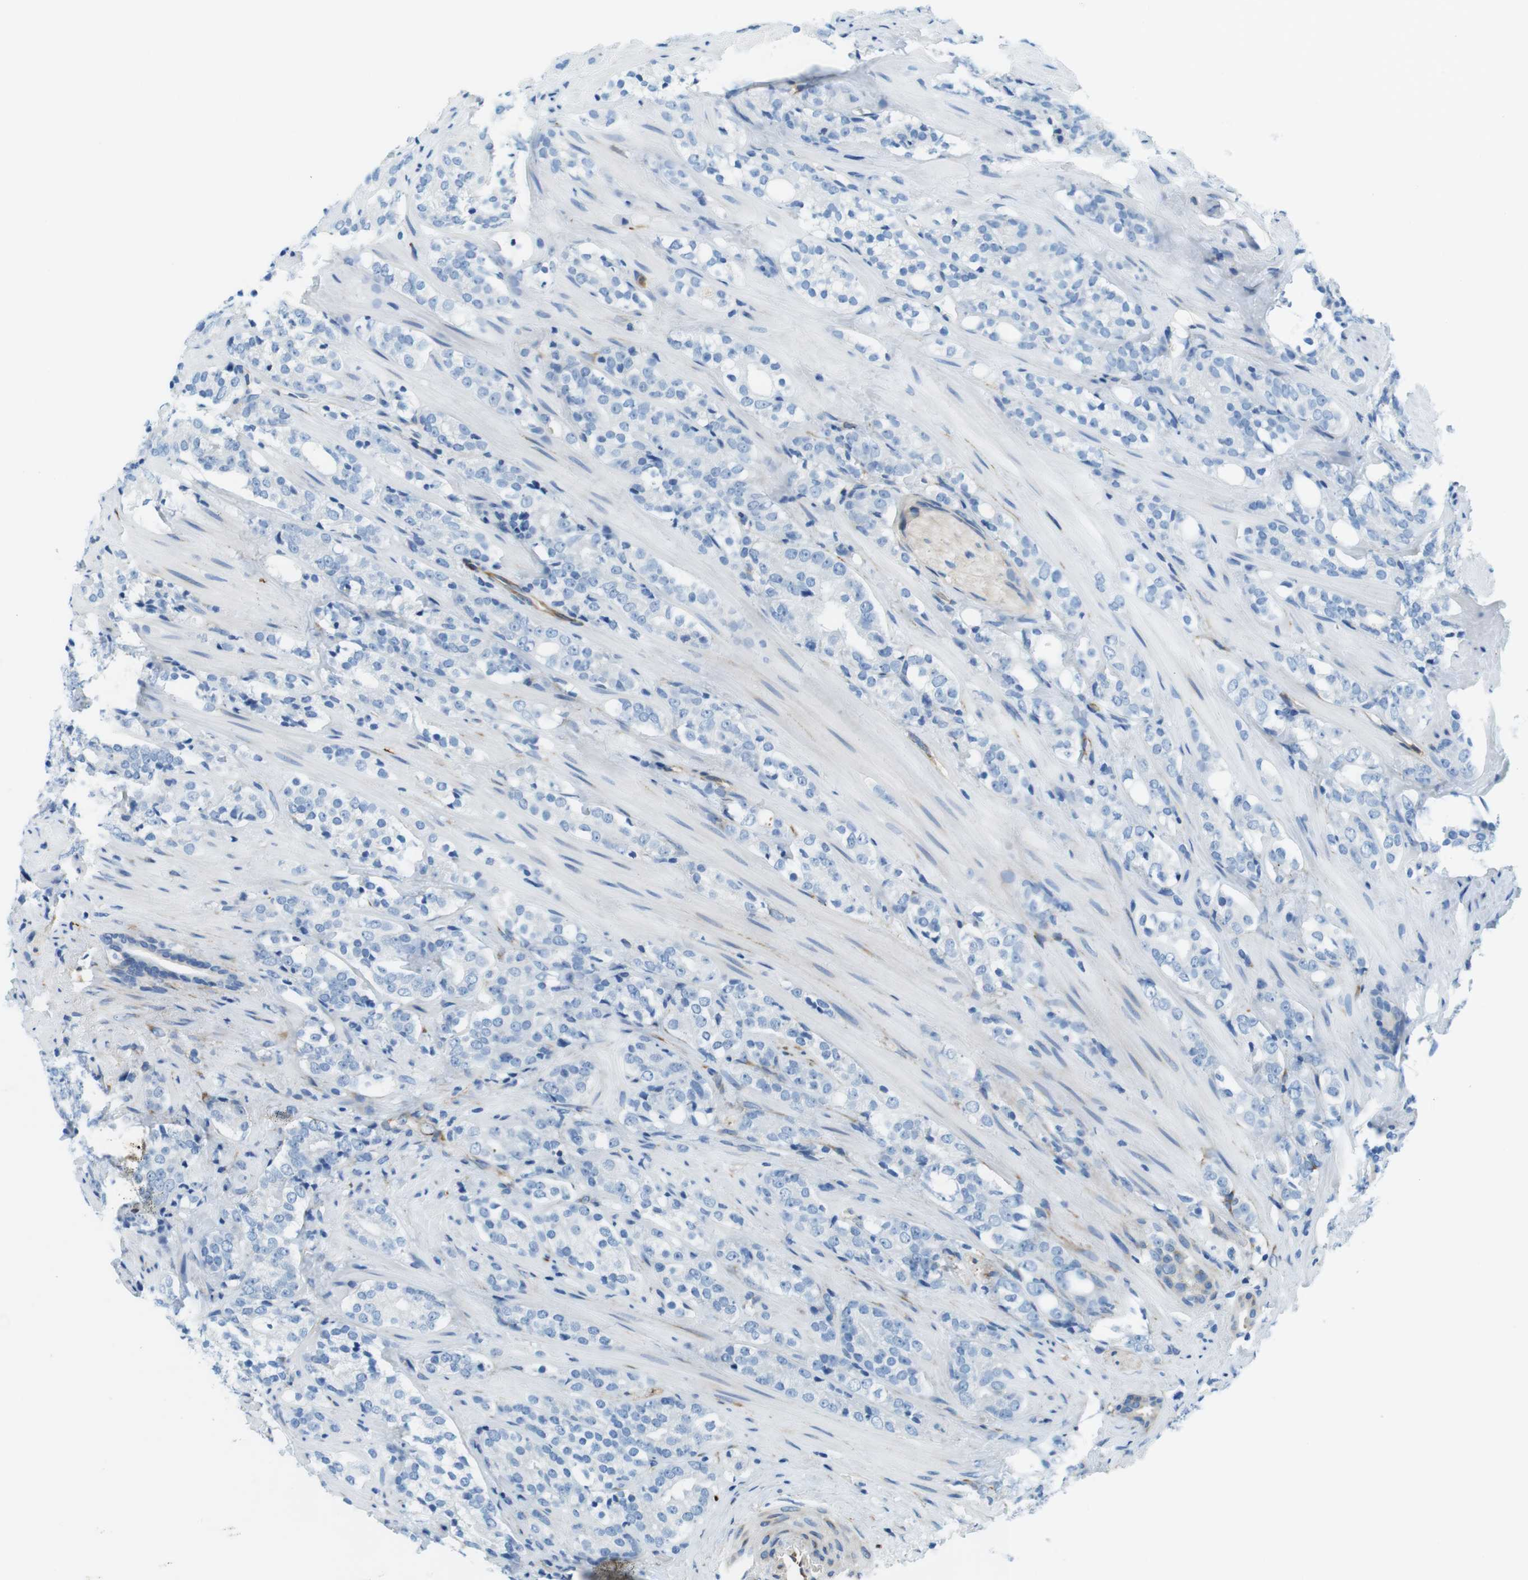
{"staining": {"intensity": "negative", "quantity": "none", "location": "none"}, "tissue": "prostate cancer", "cell_type": "Tumor cells", "image_type": "cancer", "snomed": [{"axis": "morphology", "description": "Adenocarcinoma, High grade"}, {"axis": "topography", "description": "Prostate"}], "caption": "Tumor cells show no significant protein staining in prostate cancer (high-grade adenocarcinoma).", "gene": "EMP2", "patient": {"sex": "male", "age": 71}}